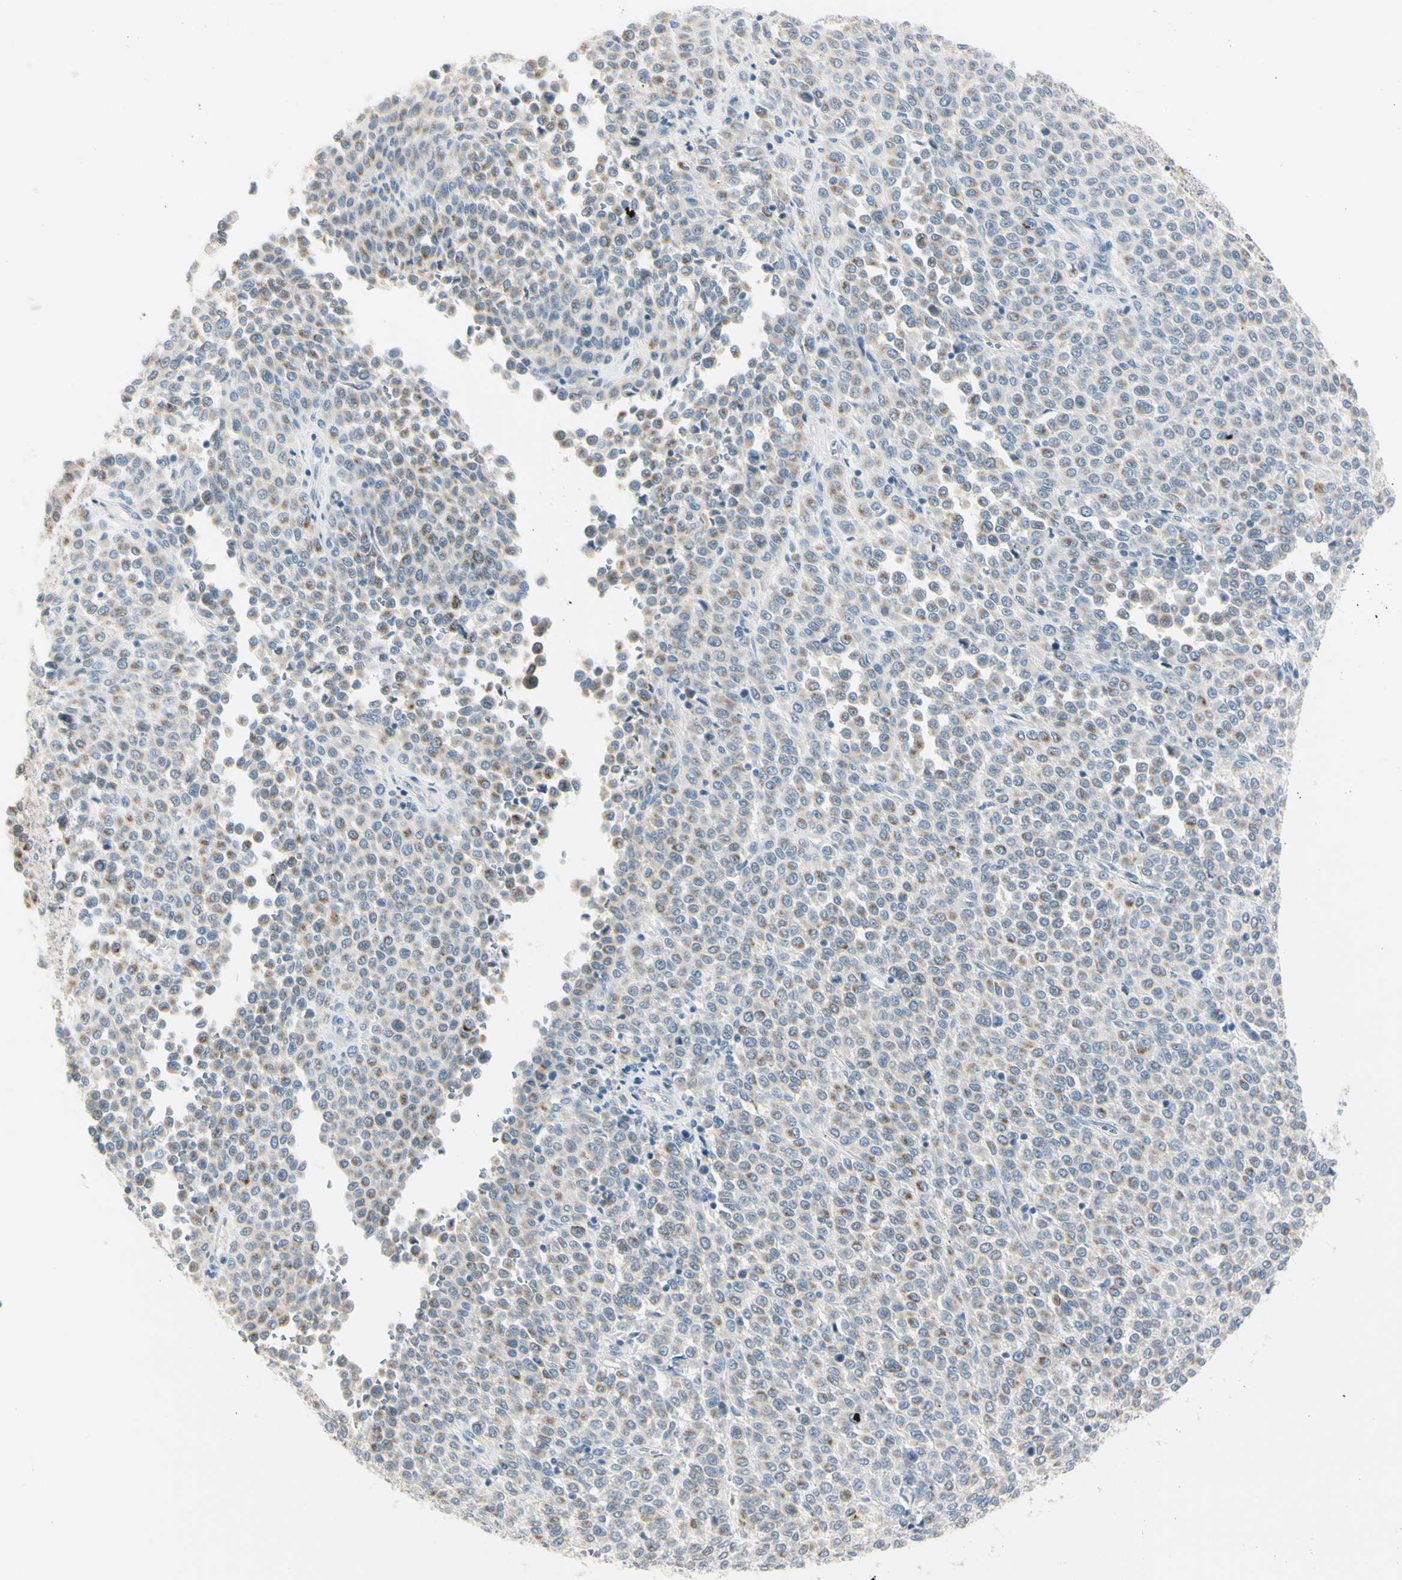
{"staining": {"intensity": "moderate", "quantity": "25%-75%", "location": "cytoplasmic/membranous"}, "tissue": "melanoma", "cell_type": "Tumor cells", "image_type": "cancer", "snomed": [{"axis": "morphology", "description": "Malignant melanoma, Metastatic site"}, {"axis": "topography", "description": "Pancreas"}], "caption": "Immunohistochemical staining of human melanoma exhibits moderate cytoplasmic/membranous protein staining in approximately 25%-75% of tumor cells. The staining was performed using DAB, with brown indicating positive protein expression. Nuclei are stained blue with hematoxylin.", "gene": "ASB9", "patient": {"sex": "female", "age": 30}}